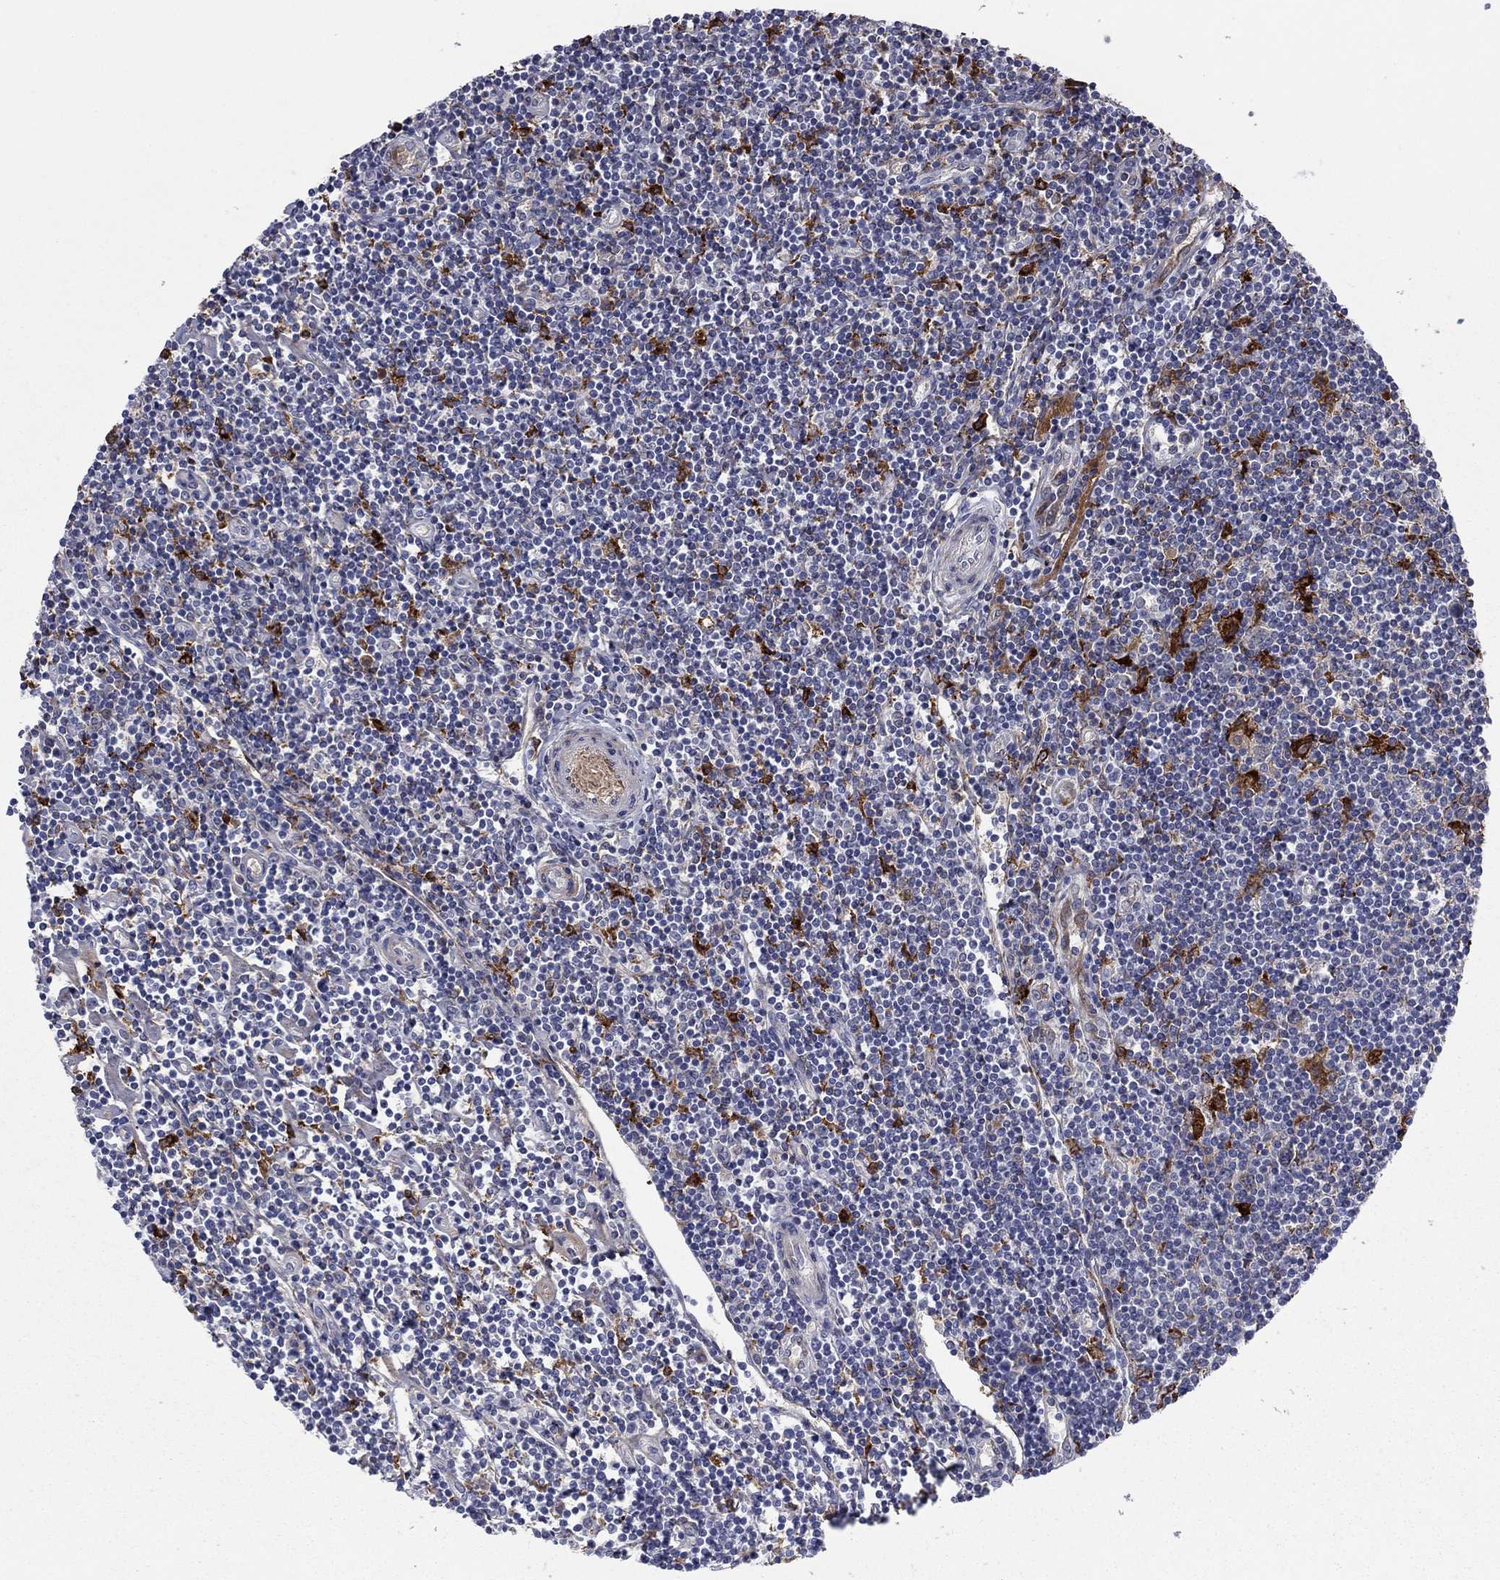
{"staining": {"intensity": "negative", "quantity": "none", "location": "none"}, "tissue": "lymphoma", "cell_type": "Tumor cells", "image_type": "cancer", "snomed": [{"axis": "morphology", "description": "Hodgkin's disease, NOS"}, {"axis": "topography", "description": "Lymph node"}], "caption": "Lymphoma was stained to show a protein in brown. There is no significant positivity in tumor cells. Brightfield microscopy of immunohistochemistry (IHC) stained with DAB (brown) and hematoxylin (blue), captured at high magnification.", "gene": "PTGDS", "patient": {"sex": "male", "age": 40}}